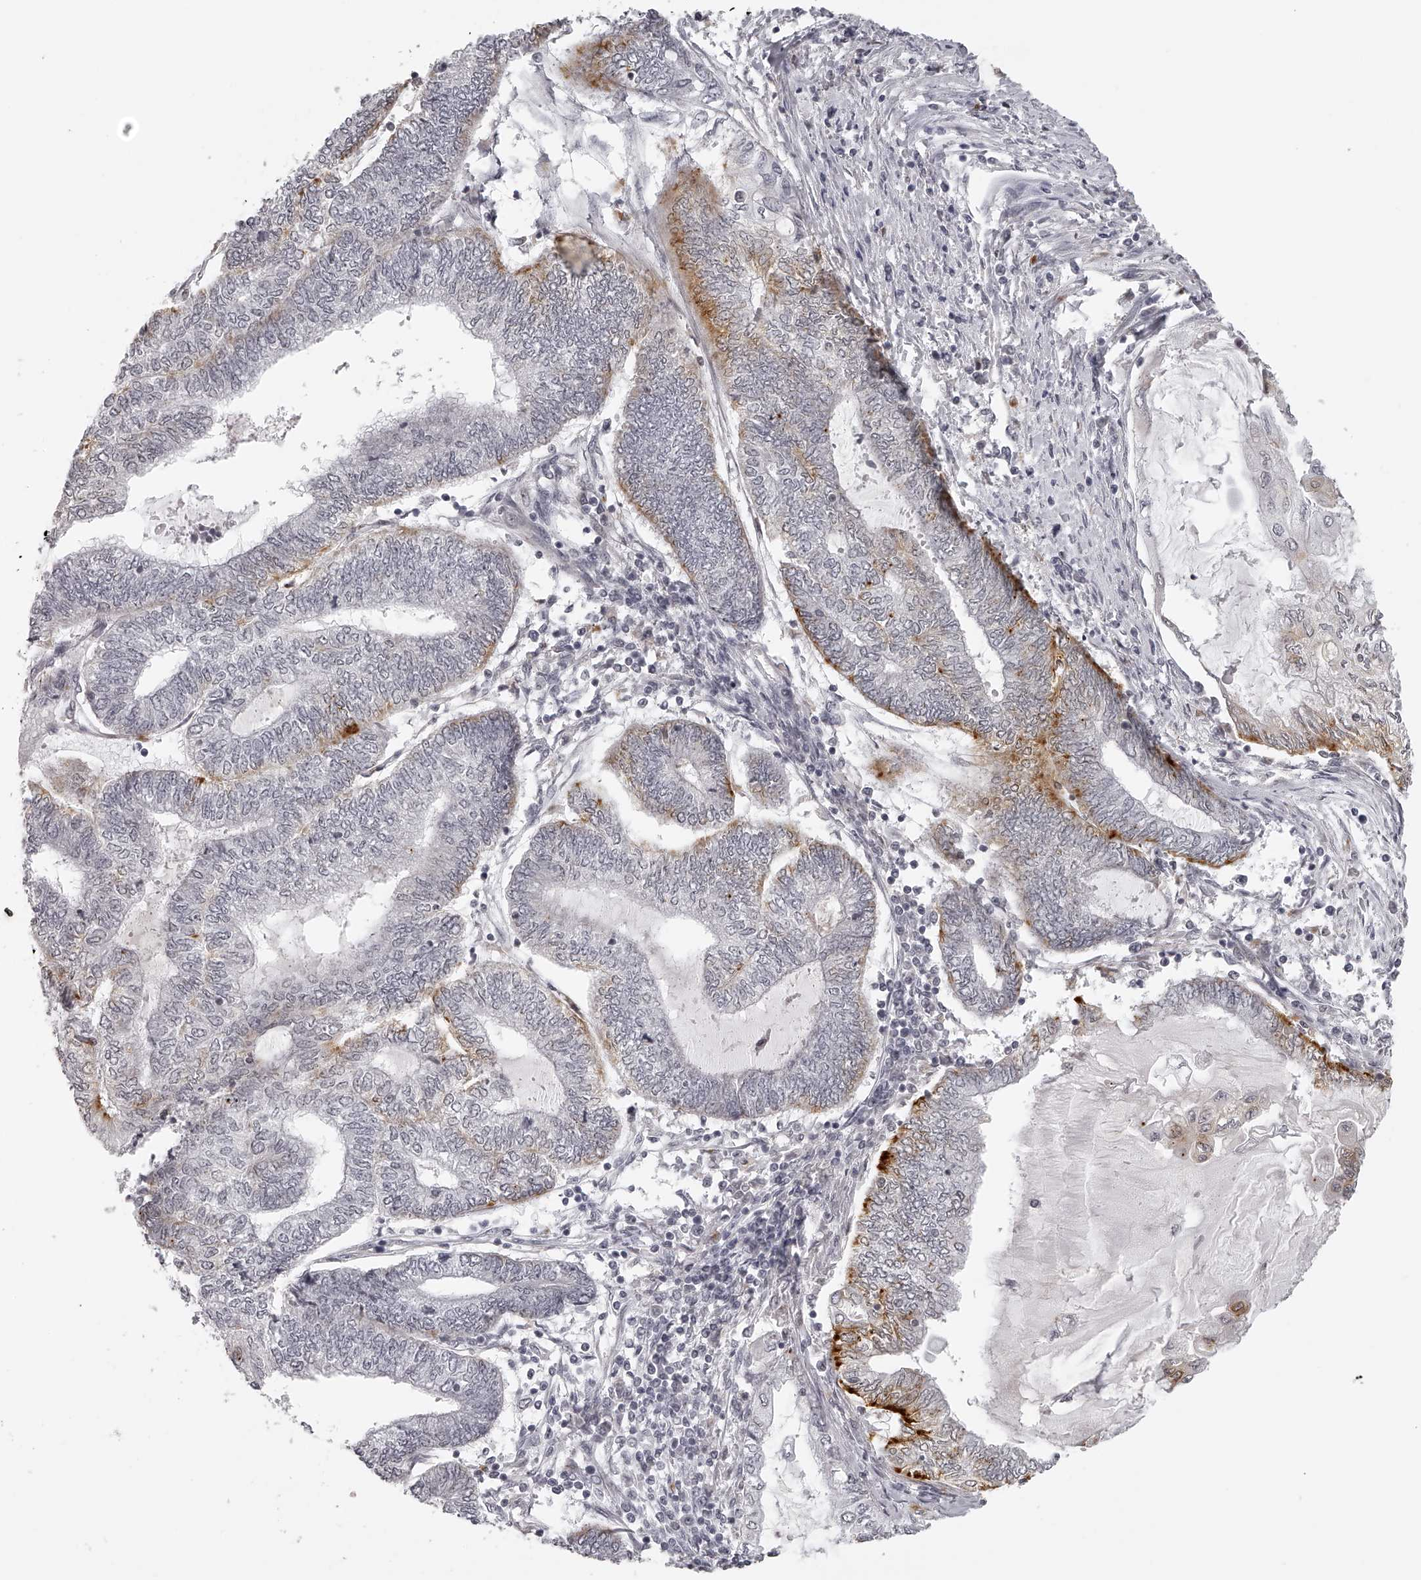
{"staining": {"intensity": "moderate", "quantity": "<25%", "location": "cytoplasmic/membranous"}, "tissue": "endometrial cancer", "cell_type": "Tumor cells", "image_type": "cancer", "snomed": [{"axis": "morphology", "description": "Adenocarcinoma, NOS"}, {"axis": "topography", "description": "Uterus"}, {"axis": "topography", "description": "Endometrium"}], "caption": "Moderate cytoplasmic/membranous protein expression is appreciated in approximately <25% of tumor cells in endometrial cancer. The staining is performed using DAB brown chromogen to label protein expression. The nuclei are counter-stained blue using hematoxylin.", "gene": "RNF220", "patient": {"sex": "female", "age": 70}}